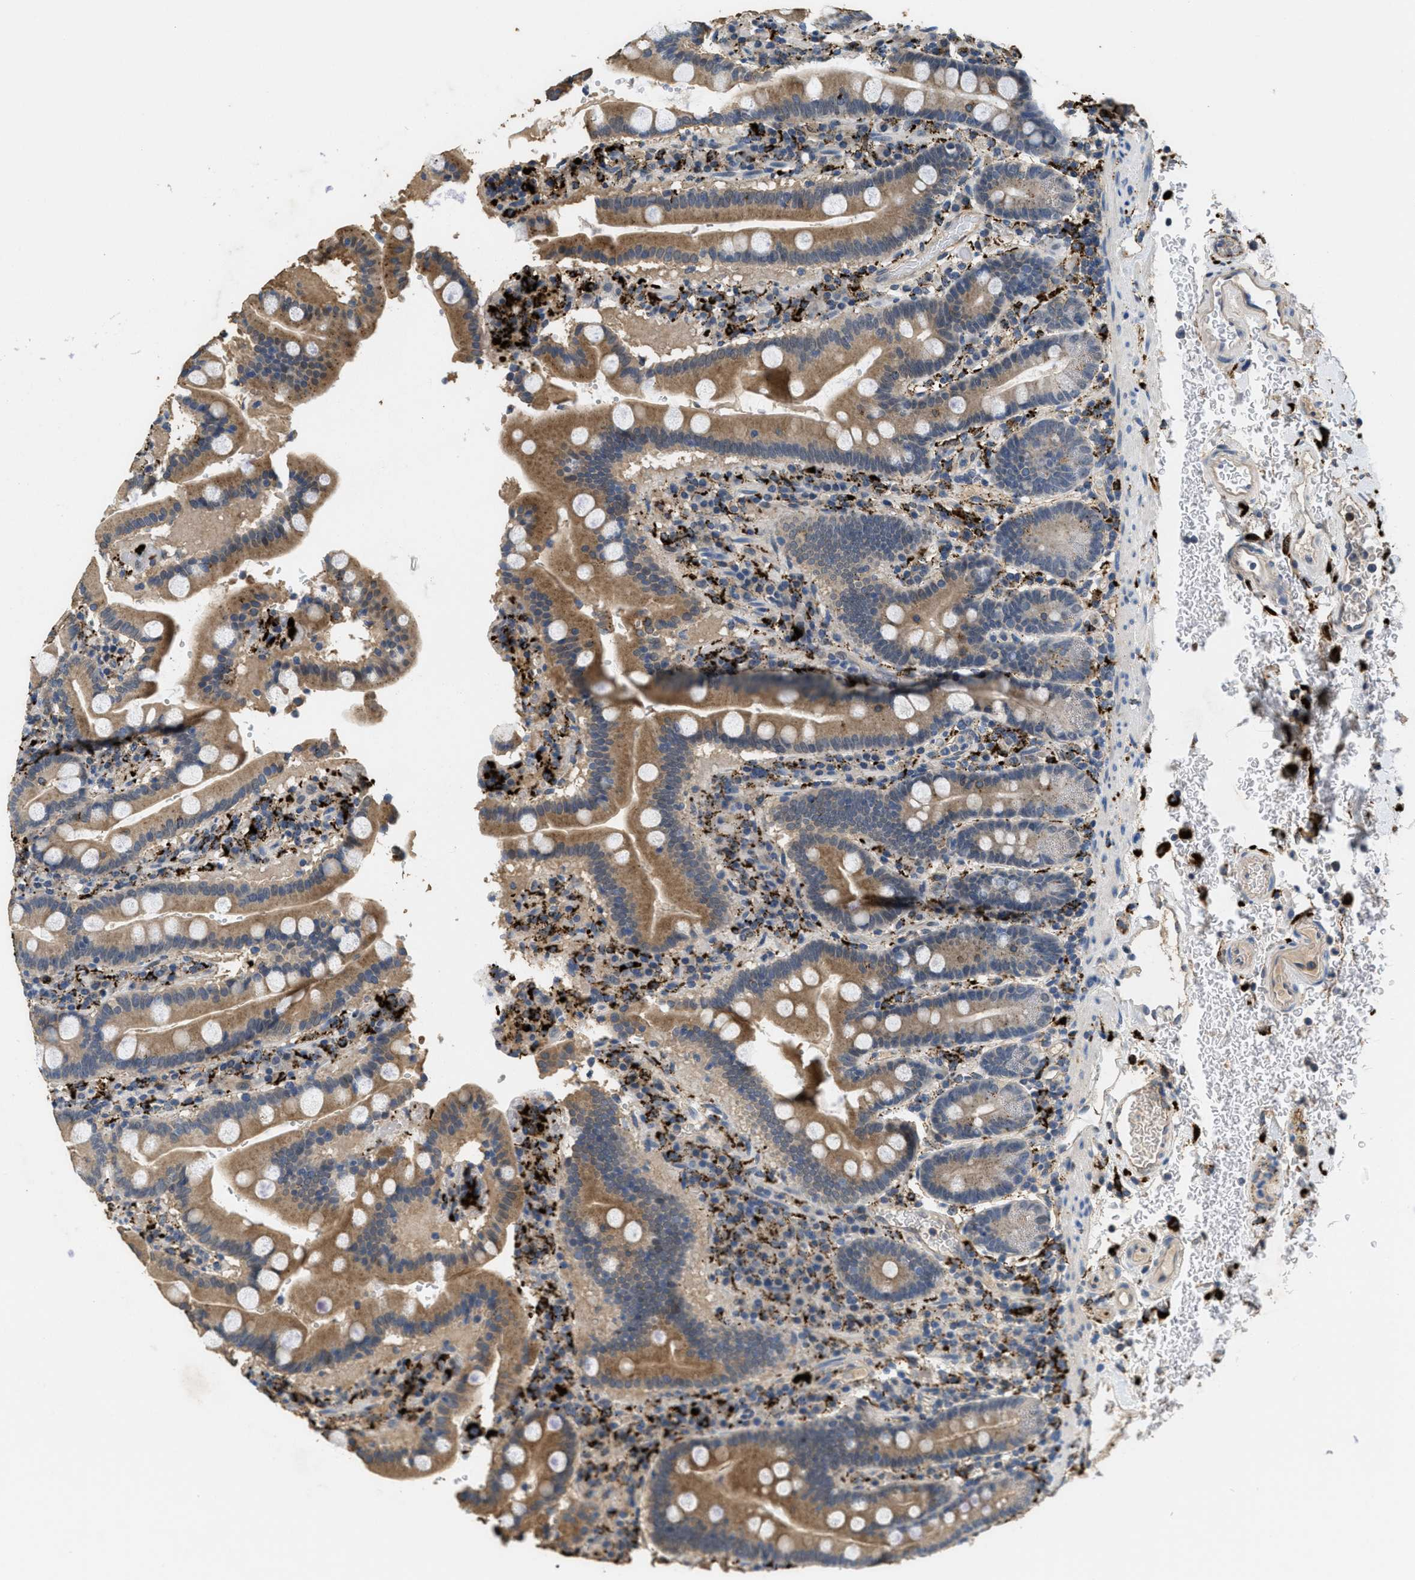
{"staining": {"intensity": "moderate", "quantity": ">75%", "location": "cytoplasmic/membranous"}, "tissue": "duodenum", "cell_type": "Glandular cells", "image_type": "normal", "snomed": [{"axis": "morphology", "description": "Normal tissue, NOS"}, {"axis": "topography", "description": "Small intestine, NOS"}], "caption": "Unremarkable duodenum demonstrates moderate cytoplasmic/membranous staining in approximately >75% of glandular cells, visualized by immunohistochemistry.", "gene": "BMPR2", "patient": {"sex": "female", "age": 71}}